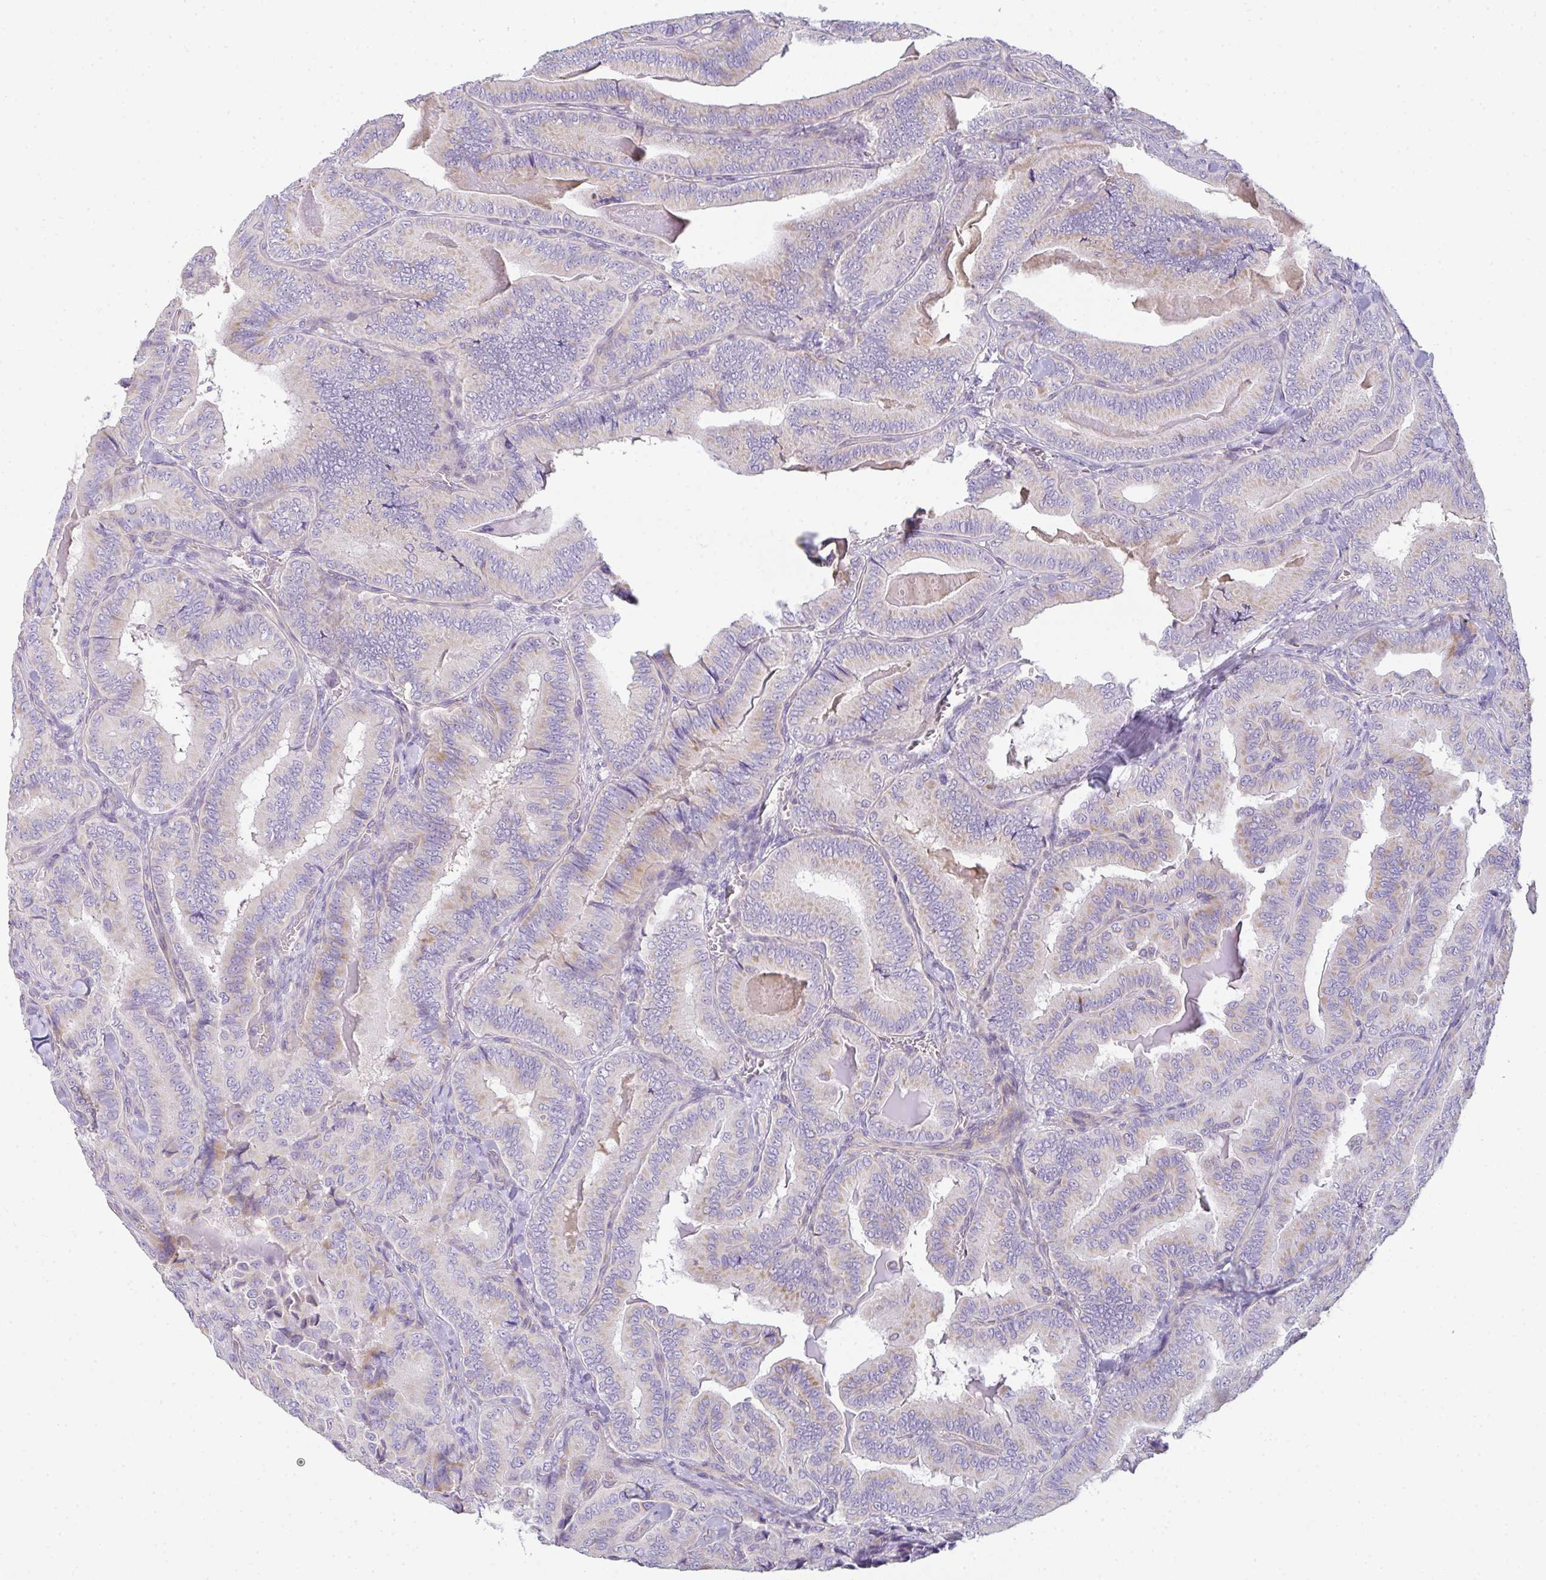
{"staining": {"intensity": "moderate", "quantity": "<25%", "location": "cytoplasmic/membranous"}, "tissue": "thyroid cancer", "cell_type": "Tumor cells", "image_type": "cancer", "snomed": [{"axis": "morphology", "description": "Papillary adenocarcinoma, NOS"}, {"axis": "topography", "description": "Thyroid gland"}], "caption": "Immunohistochemistry (IHC) of human thyroid papillary adenocarcinoma reveals low levels of moderate cytoplasmic/membranous positivity in approximately <25% of tumor cells.", "gene": "FILIP1", "patient": {"sex": "male", "age": 61}}